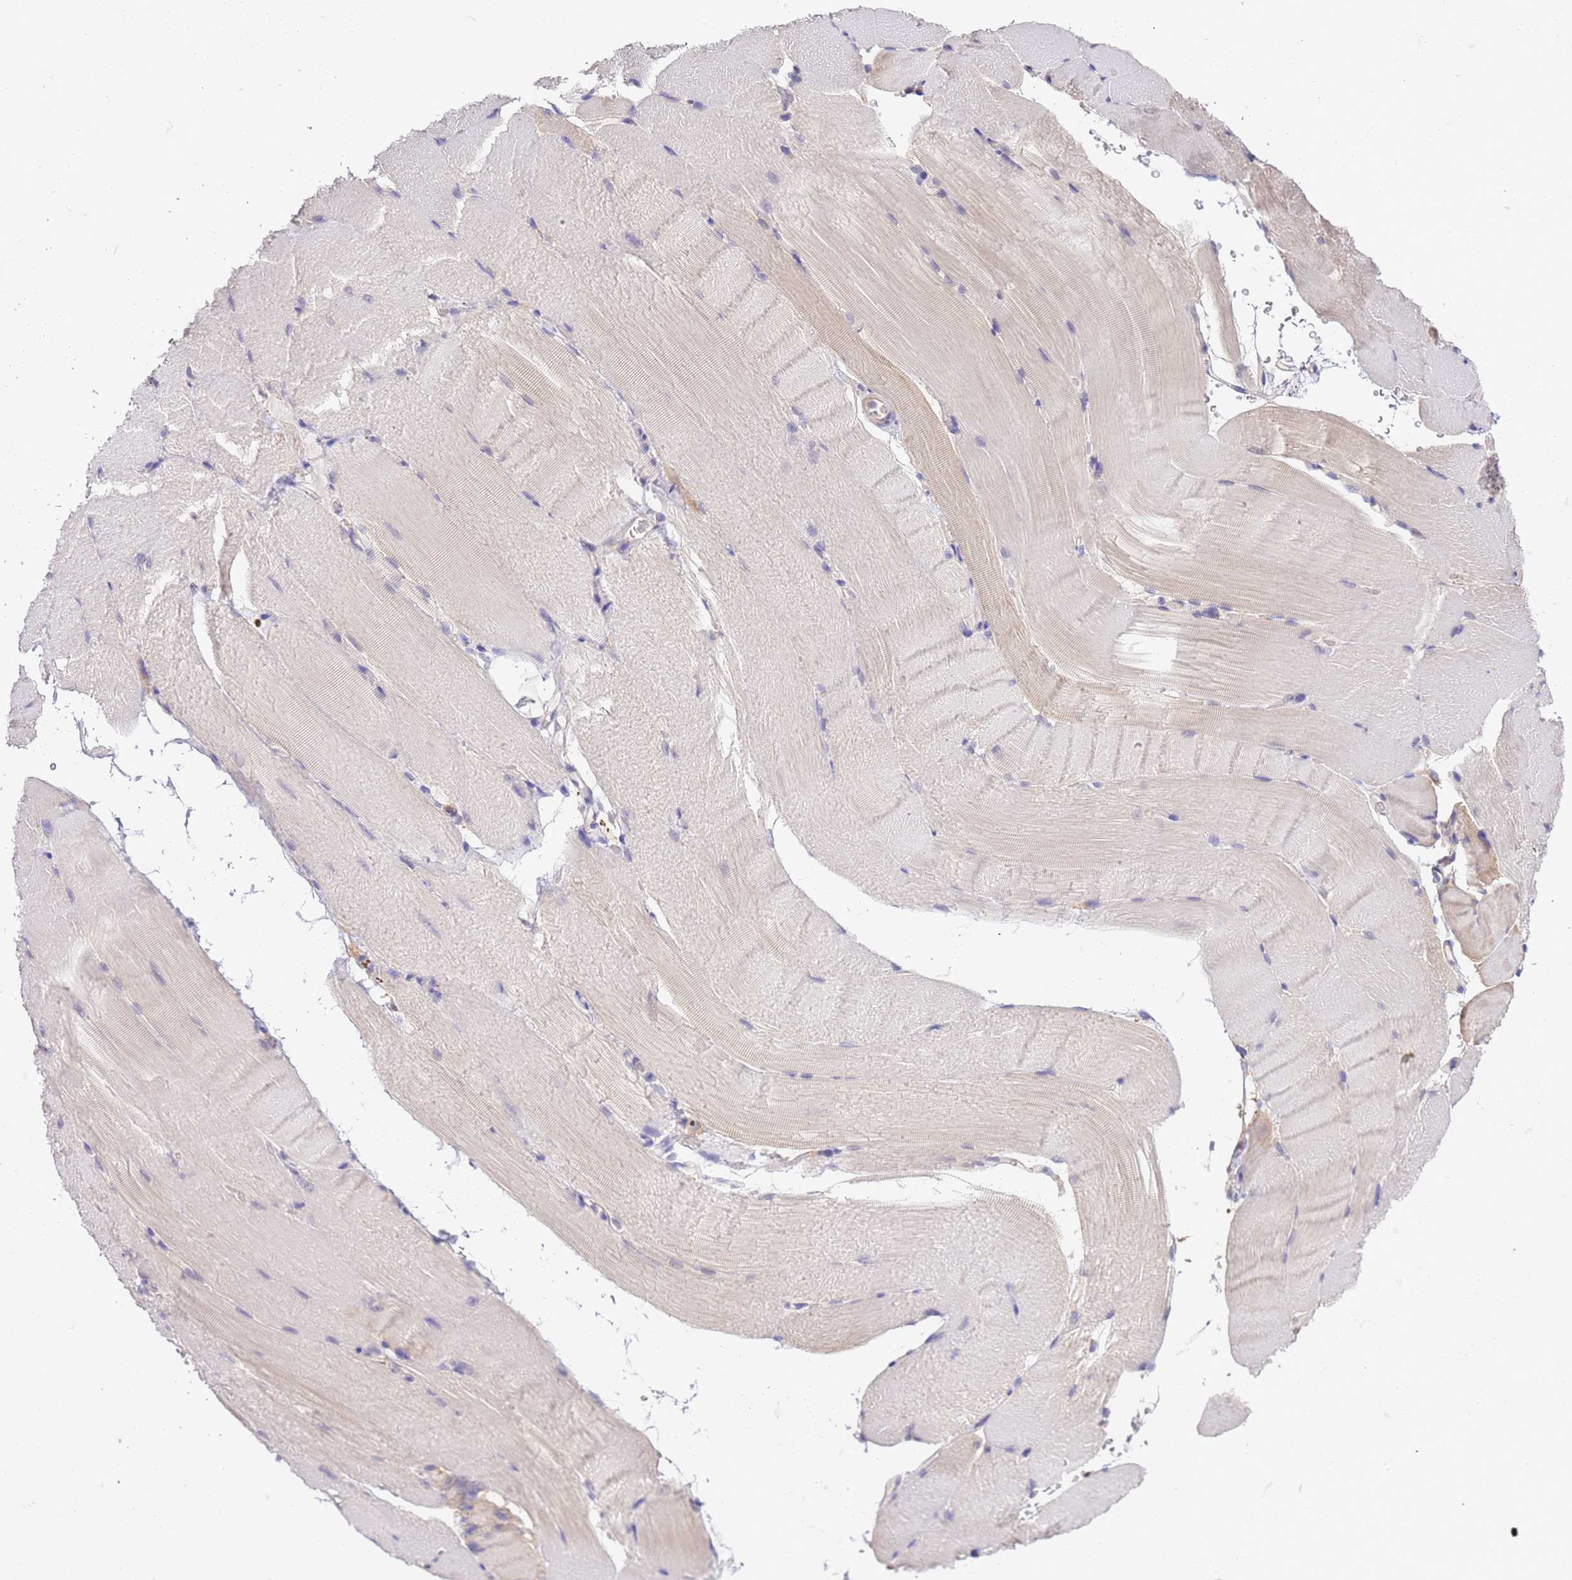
{"staining": {"intensity": "weak", "quantity": "<25%", "location": "cytoplasmic/membranous"}, "tissue": "skeletal muscle", "cell_type": "Myocytes", "image_type": "normal", "snomed": [{"axis": "morphology", "description": "Normal tissue, NOS"}, {"axis": "topography", "description": "Skeletal muscle"}, {"axis": "topography", "description": "Parathyroid gland"}], "caption": "Micrograph shows no significant protein staining in myocytes of benign skeletal muscle. Brightfield microscopy of immunohistochemistry stained with DAB (3,3'-diaminobenzidine) (brown) and hematoxylin (blue), captured at high magnification.", "gene": "STIP1", "patient": {"sex": "female", "age": 37}}